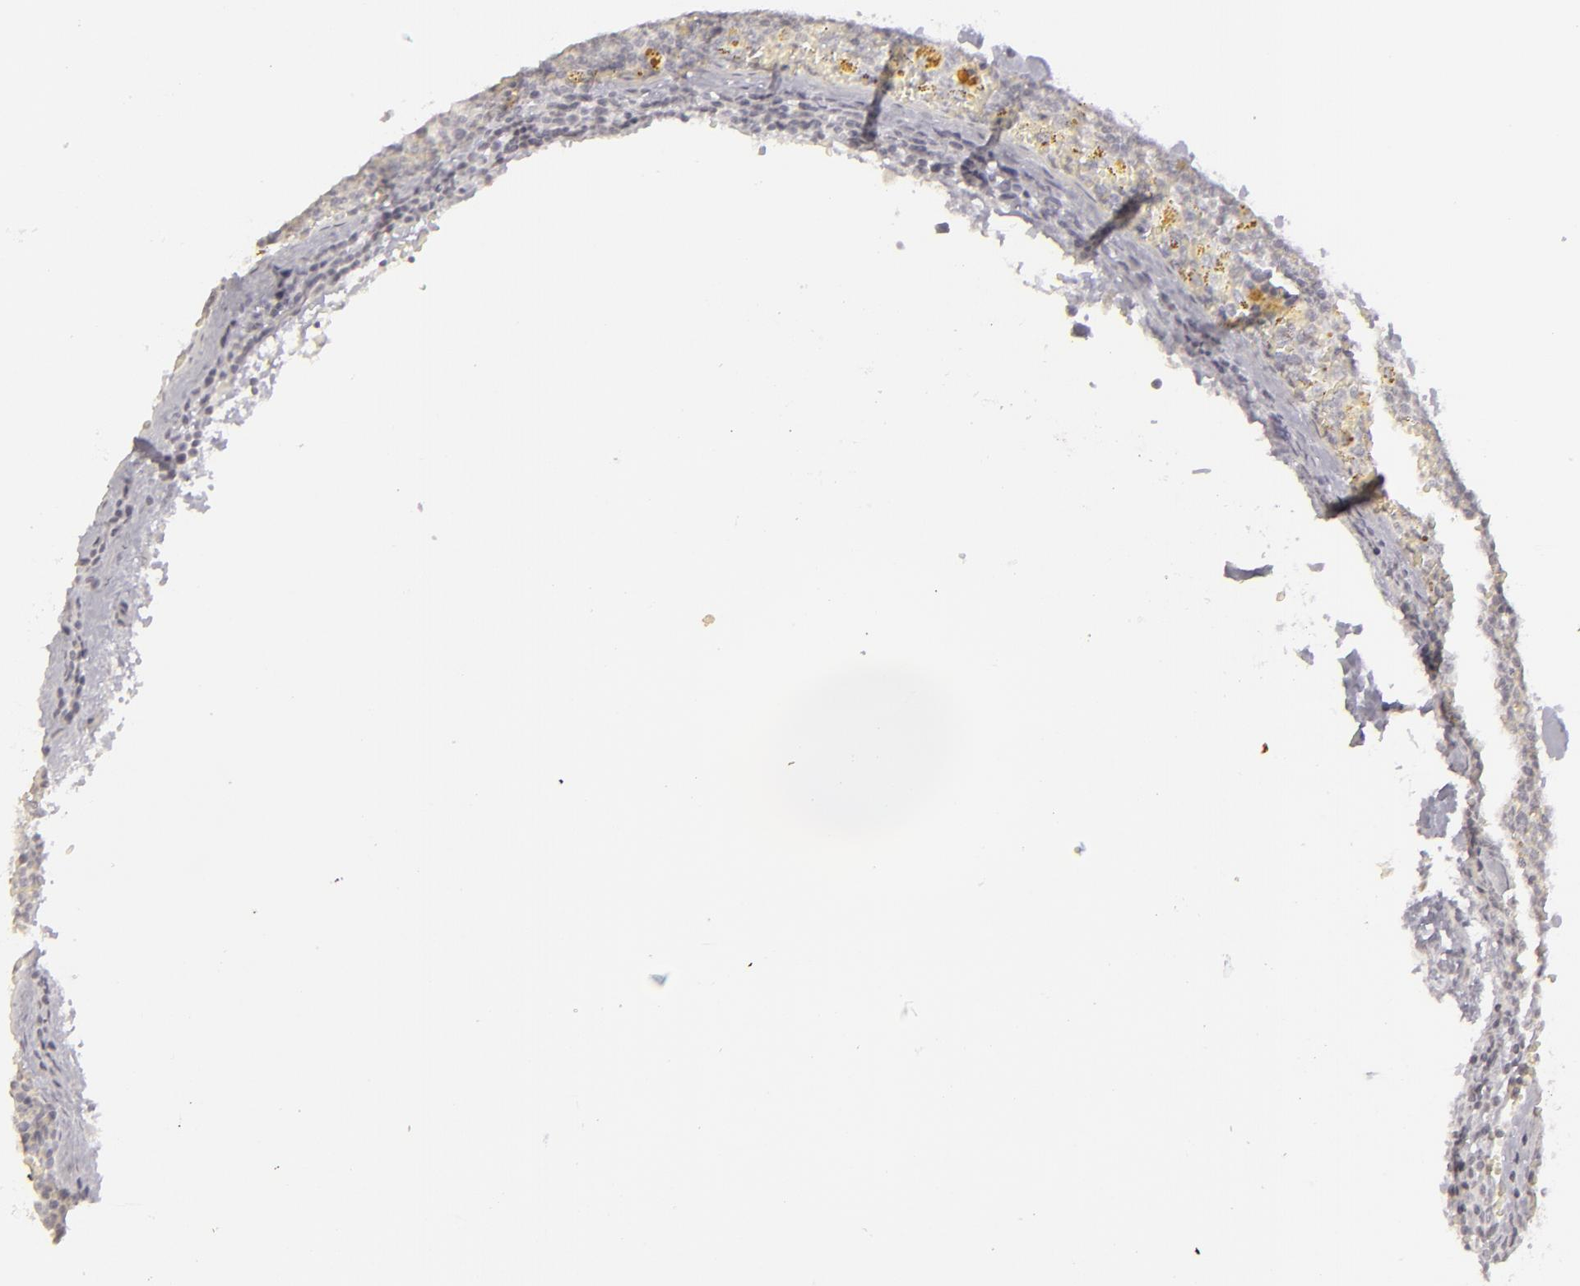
{"staining": {"intensity": "negative", "quantity": "none", "location": "none"}, "tissue": "lymphoma", "cell_type": "Tumor cells", "image_type": "cancer", "snomed": [{"axis": "morphology", "description": "Malignant lymphoma, non-Hodgkin's type, Low grade"}, {"axis": "topography", "description": "Lymph node"}], "caption": "Human lymphoma stained for a protein using immunohistochemistry (IHC) exhibits no staining in tumor cells.", "gene": "SIX1", "patient": {"sex": "male", "age": 50}}